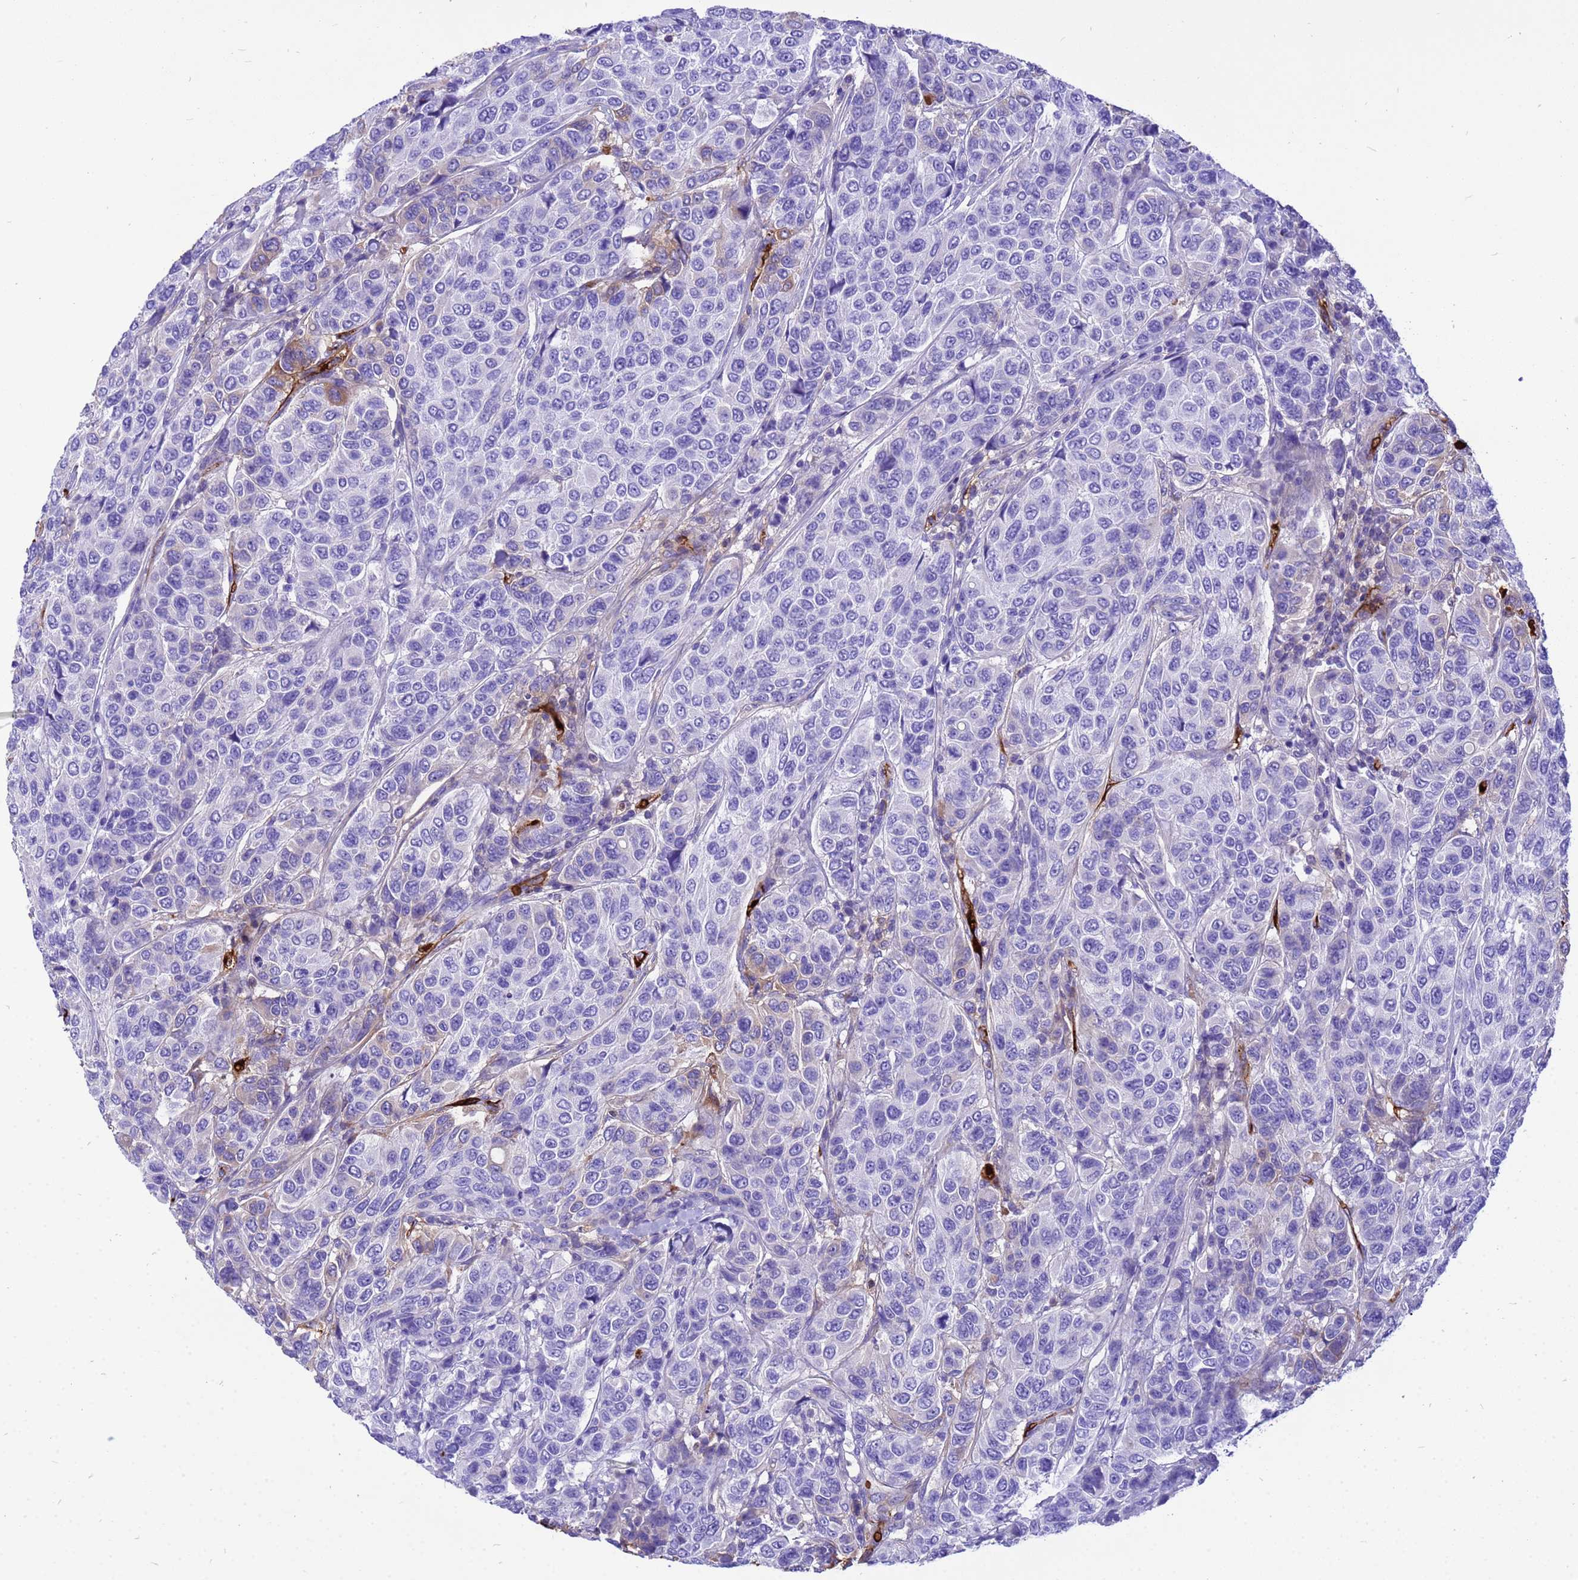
{"staining": {"intensity": "negative", "quantity": "none", "location": "none"}, "tissue": "breast cancer", "cell_type": "Tumor cells", "image_type": "cancer", "snomed": [{"axis": "morphology", "description": "Duct carcinoma"}, {"axis": "topography", "description": "Breast"}], "caption": "Immunohistochemistry micrograph of neoplastic tissue: human breast intraductal carcinoma stained with DAB shows no significant protein positivity in tumor cells.", "gene": "HBA2", "patient": {"sex": "female", "age": 55}}